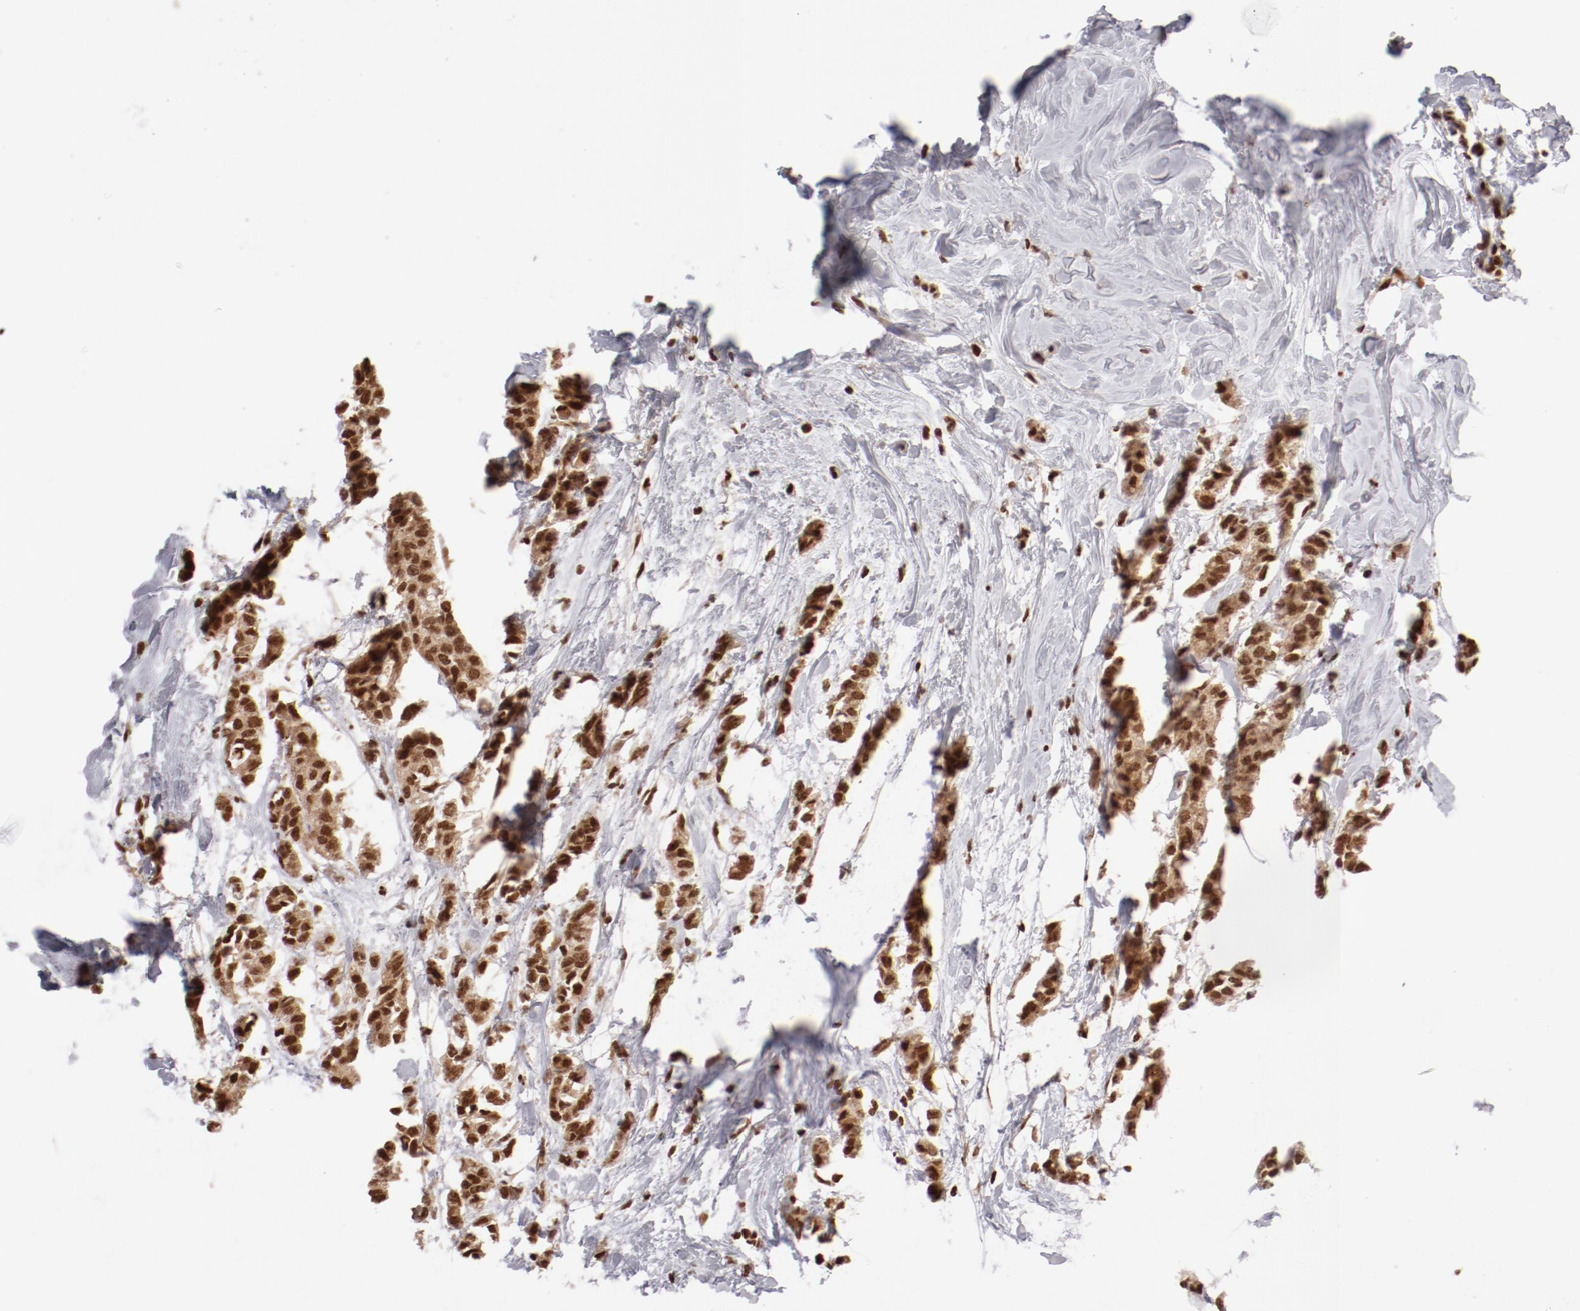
{"staining": {"intensity": "moderate", "quantity": ">75%", "location": "nuclear"}, "tissue": "breast cancer", "cell_type": "Tumor cells", "image_type": "cancer", "snomed": [{"axis": "morphology", "description": "Duct carcinoma"}, {"axis": "topography", "description": "Breast"}], "caption": "Infiltrating ductal carcinoma (breast) stained for a protein reveals moderate nuclear positivity in tumor cells.", "gene": "ABL2", "patient": {"sex": "female", "age": 84}}